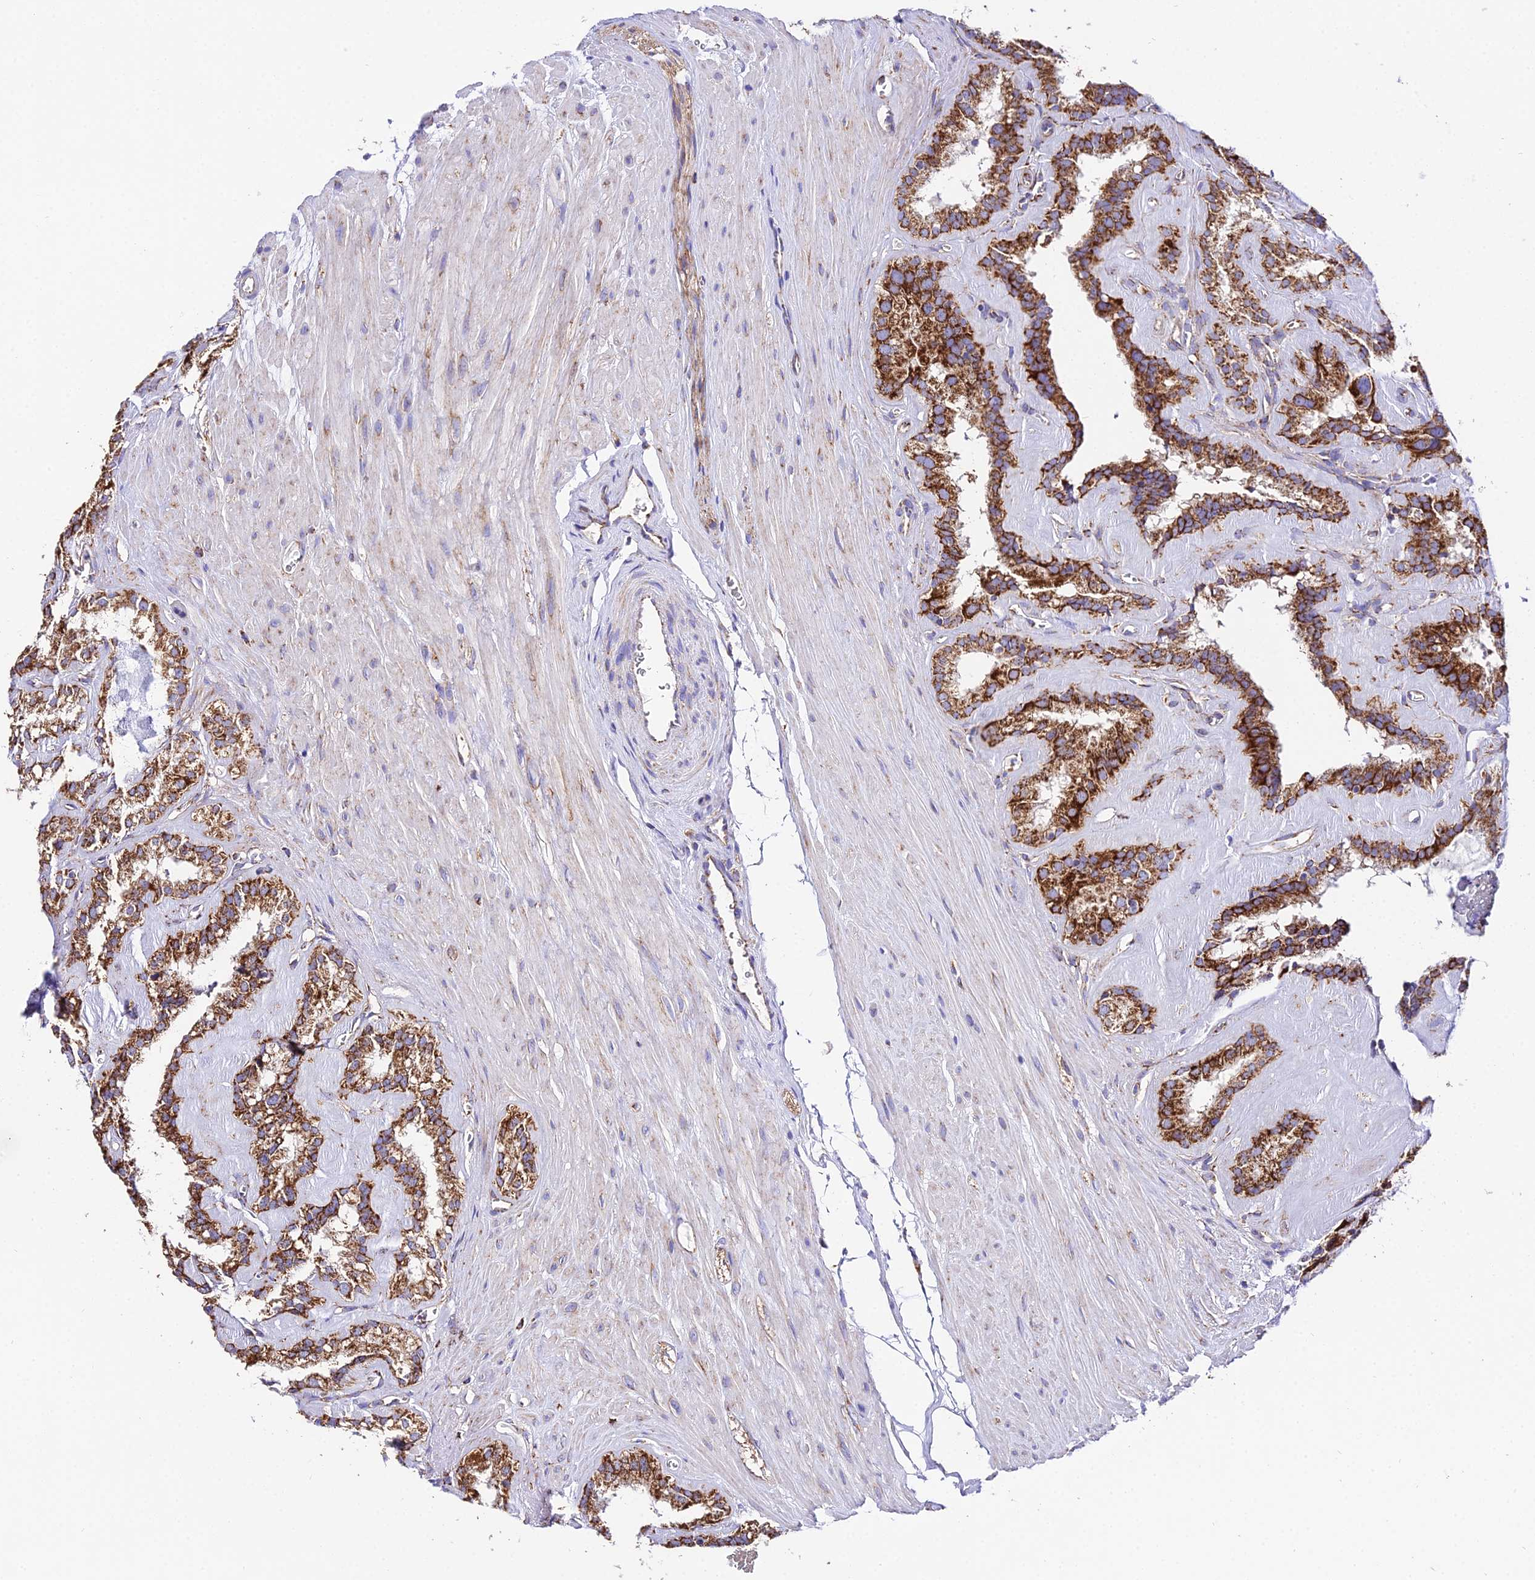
{"staining": {"intensity": "strong", "quantity": ">75%", "location": "cytoplasmic/membranous"}, "tissue": "seminal vesicle", "cell_type": "Glandular cells", "image_type": "normal", "snomed": [{"axis": "morphology", "description": "Normal tissue, NOS"}, {"axis": "topography", "description": "Prostate"}, {"axis": "topography", "description": "Seminal veicle"}], "caption": "Protein analysis of unremarkable seminal vesicle reveals strong cytoplasmic/membranous staining in approximately >75% of glandular cells.", "gene": "OCIAD1", "patient": {"sex": "male", "age": 59}}